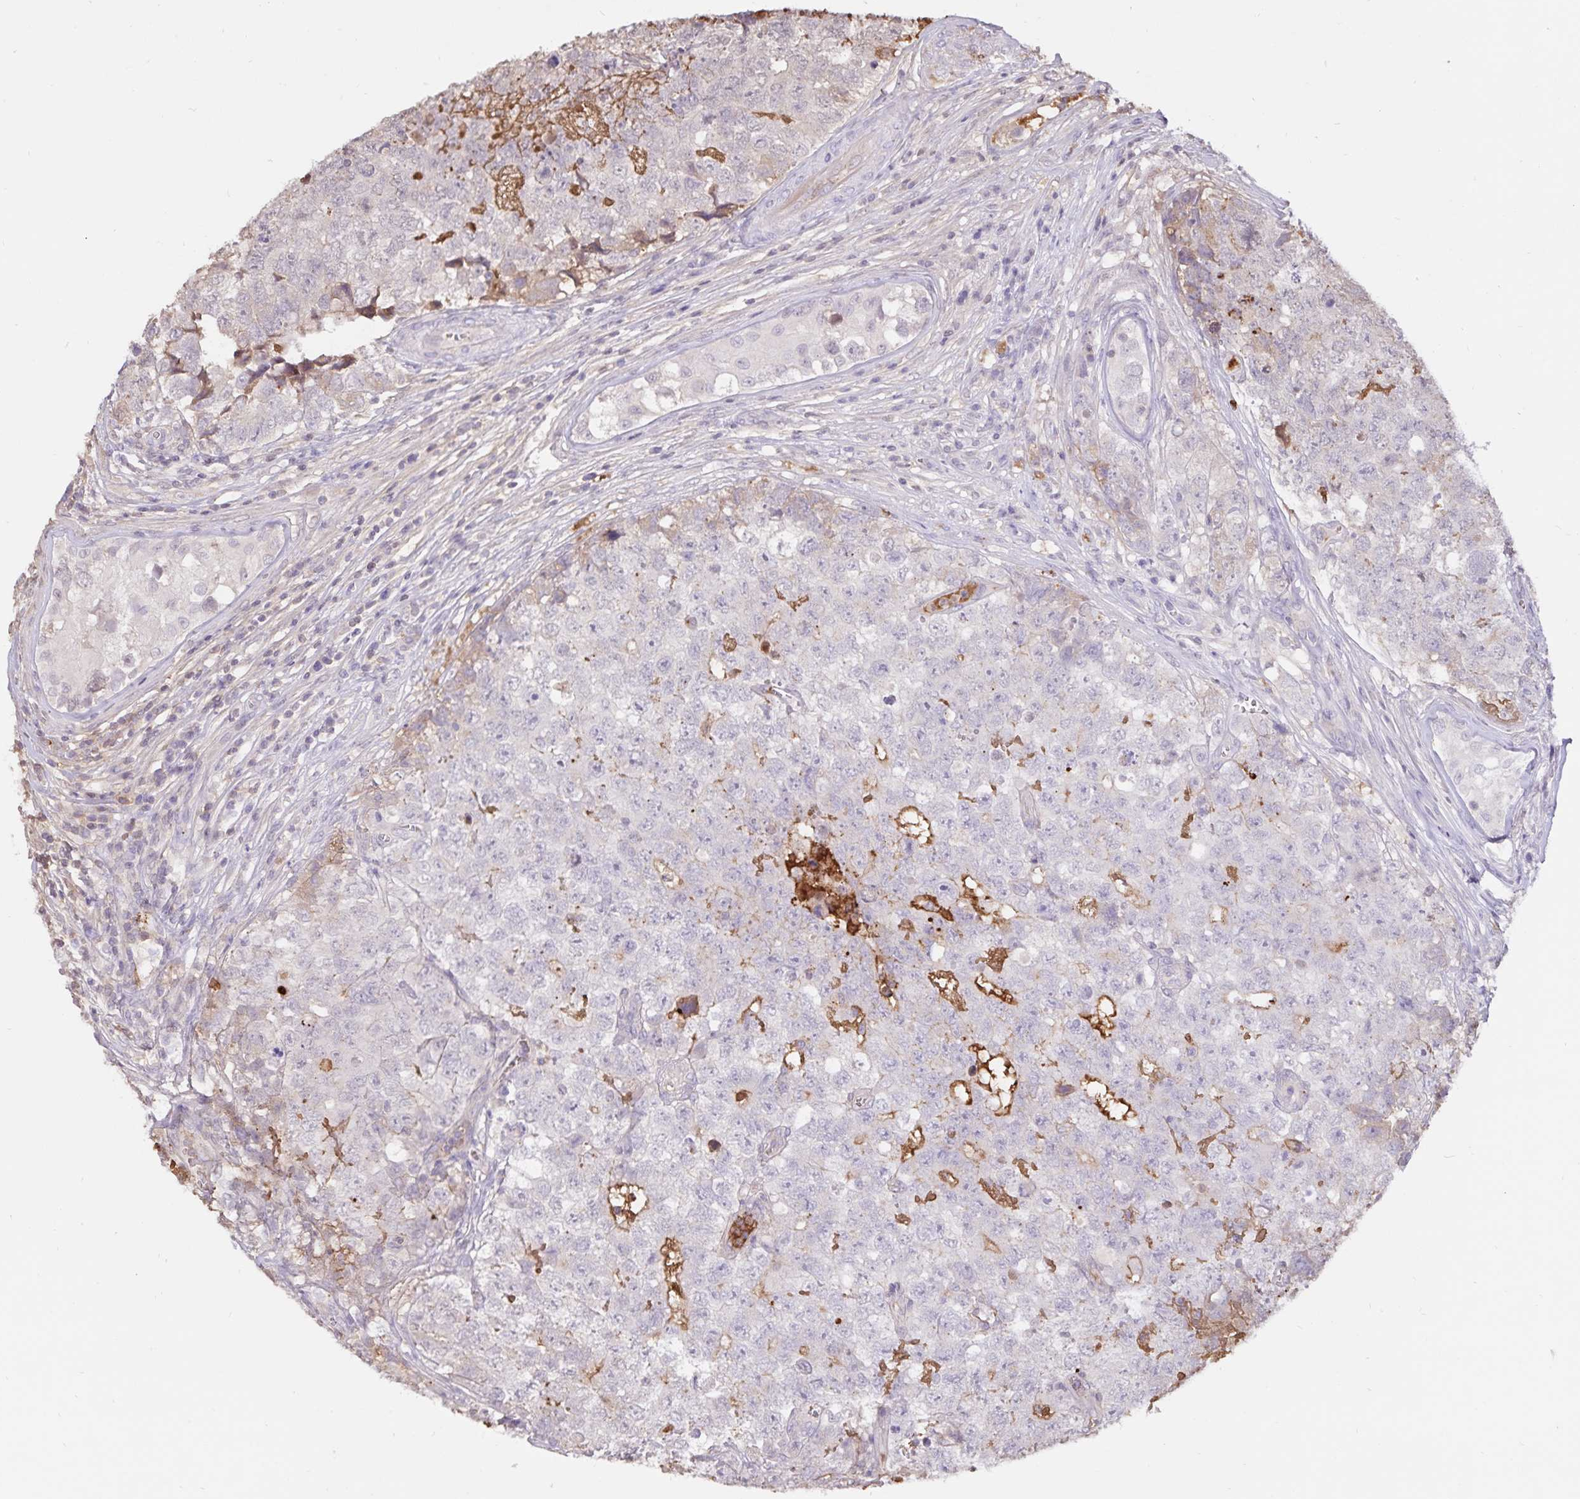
{"staining": {"intensity": "negative", "quantity": "none", "location": "none"}, "tissue": "testis cancer", "cell_type": "Tumor cells", "image_type": "cancer", "snomed": [{"axis": "morphology", "description": "Carcinoma, Embryonal, NOS"}, {"axis": "topography", "description": "Testis"}], "caption": "An image of human testis cancer (embryonal carcinoma) is negative for staining in tumor cells.", "gene": "FGG", "patient": {"sex": "male", "age": 18}}